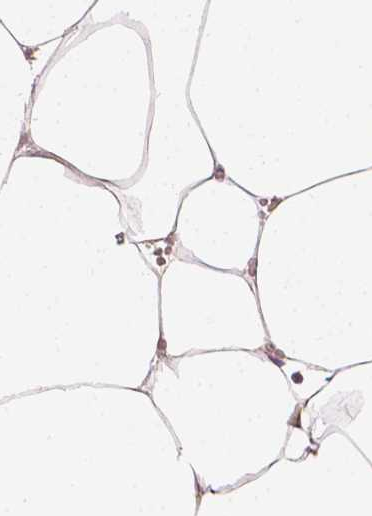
{"staining": {"intensity": "moderate", "quantity": "25%-75%", "location": "cytoplasmic/membranous"}, "tissue": "adipose tissue", "cell_type": "Adipocytes", "image_type": "normal", "snomed": [{"axis": "morphology", "description": "Normal tissue, NOS"}, {"axis": "topography", "description": "Adipose tissue"}, {"axis": "topography", "description": "Pancreas"}, {"axis": "topography", "description": "Peripheral nerve tissue"}], "caption": "Approximately 25%-75% of adipocytes in unremarkable human adipose tissue display moderate cytoplasmic/membranous protein positivity as visualized by brown immunohistochemical staining.", "gene": "SHPK", "patient": {"sex": "female", "age": 58}}